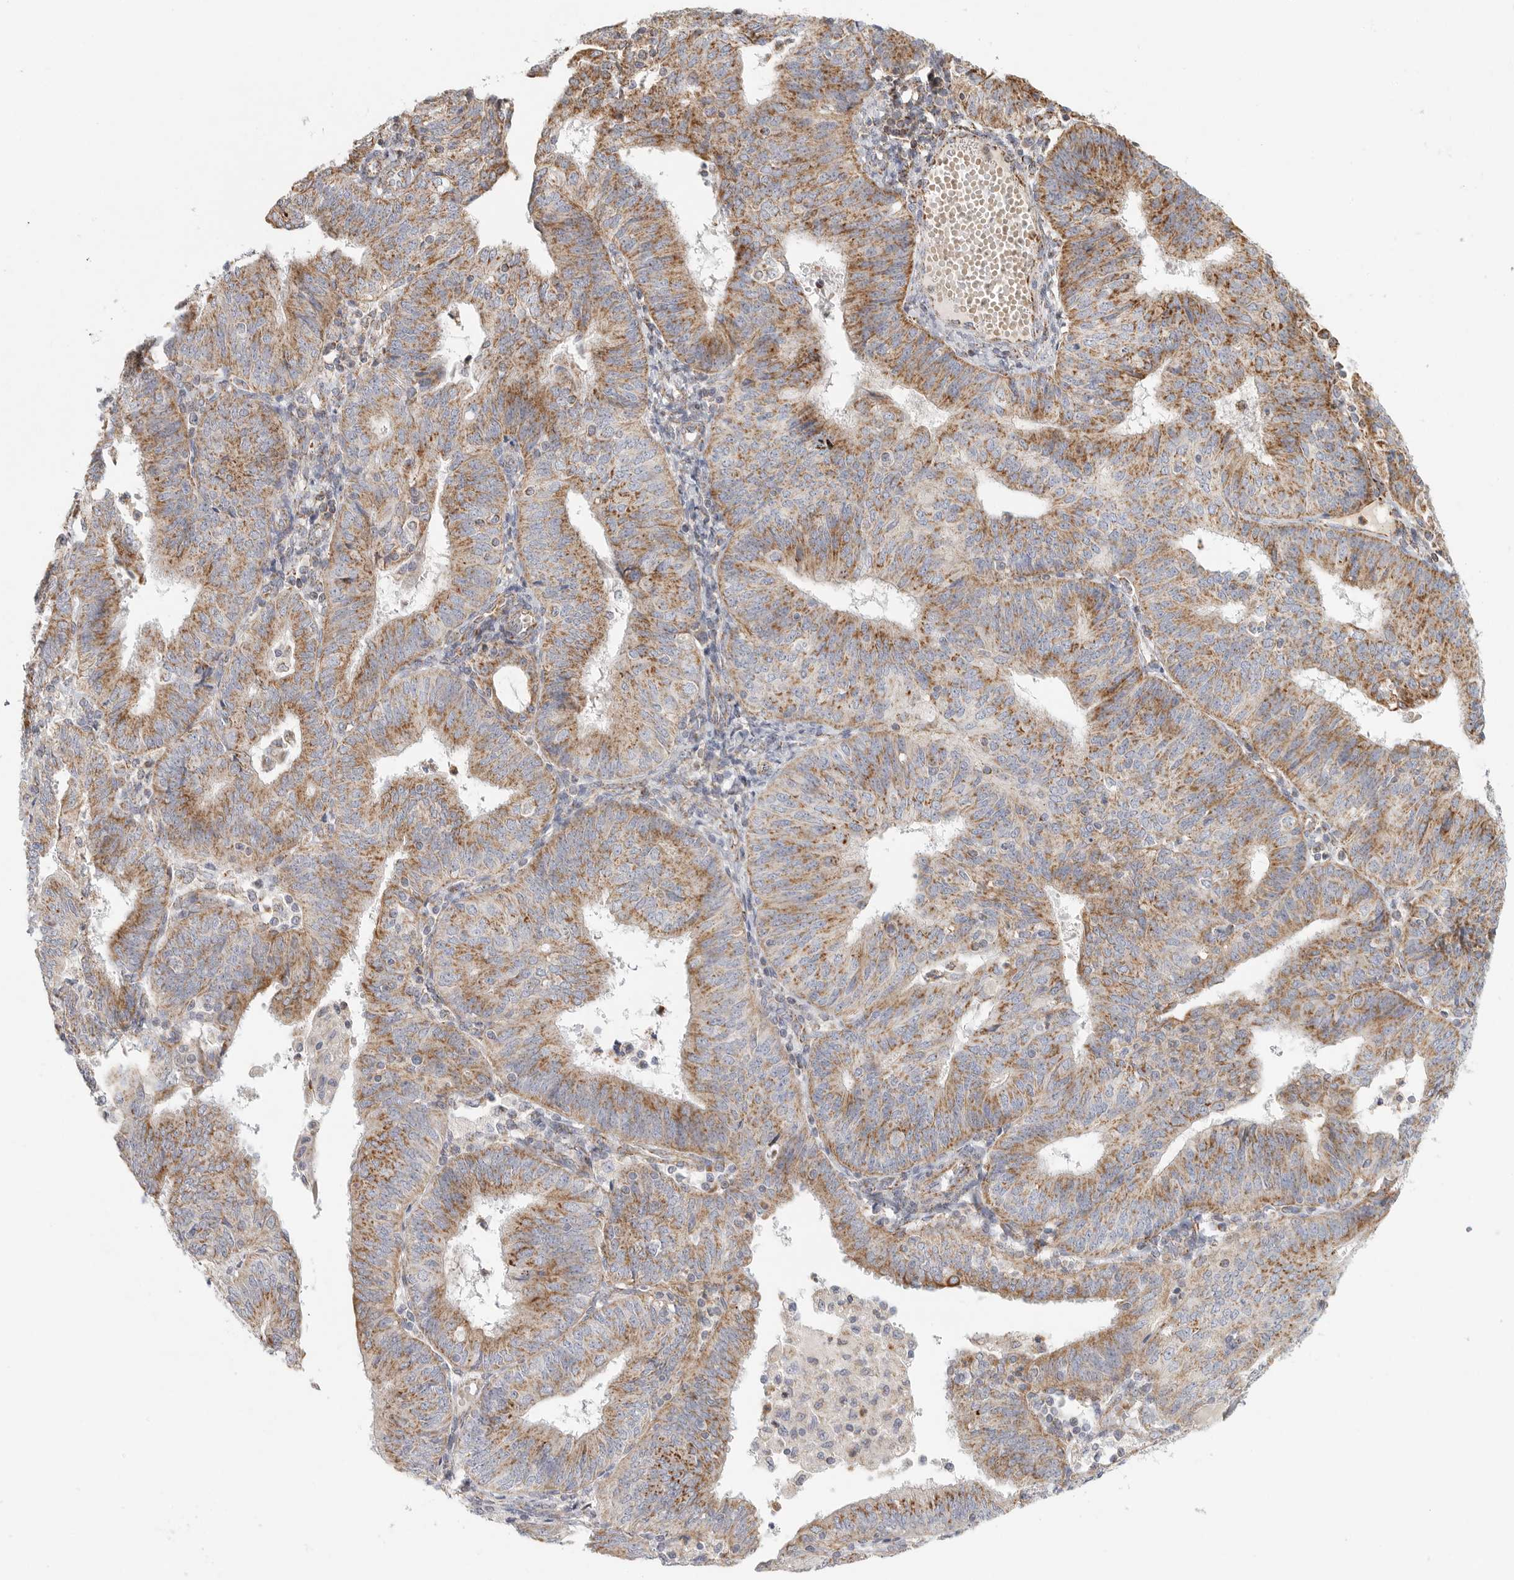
{"staining": {"intensity": "moderate", "quantity": ">75%", "location": "cytoplasmic/membranous"}, "tissue": "endometrial cancer", "cell_type": "Tumor cells", "image_type": "cancer", "snomed": [{"axis": "morphology", "description": "Adenocarcinoma, NOS"}, {"axis": "topography", "description": "Endometrium"}], "caption": "Moderate cytoplasmic/membranous staining for a protein is identified in approximately >75% of tumor cells of endometrial adenocarcinoma using IHC.", "gene": "SLC25A26", "patient": {"sex": "female", "age": 58}}